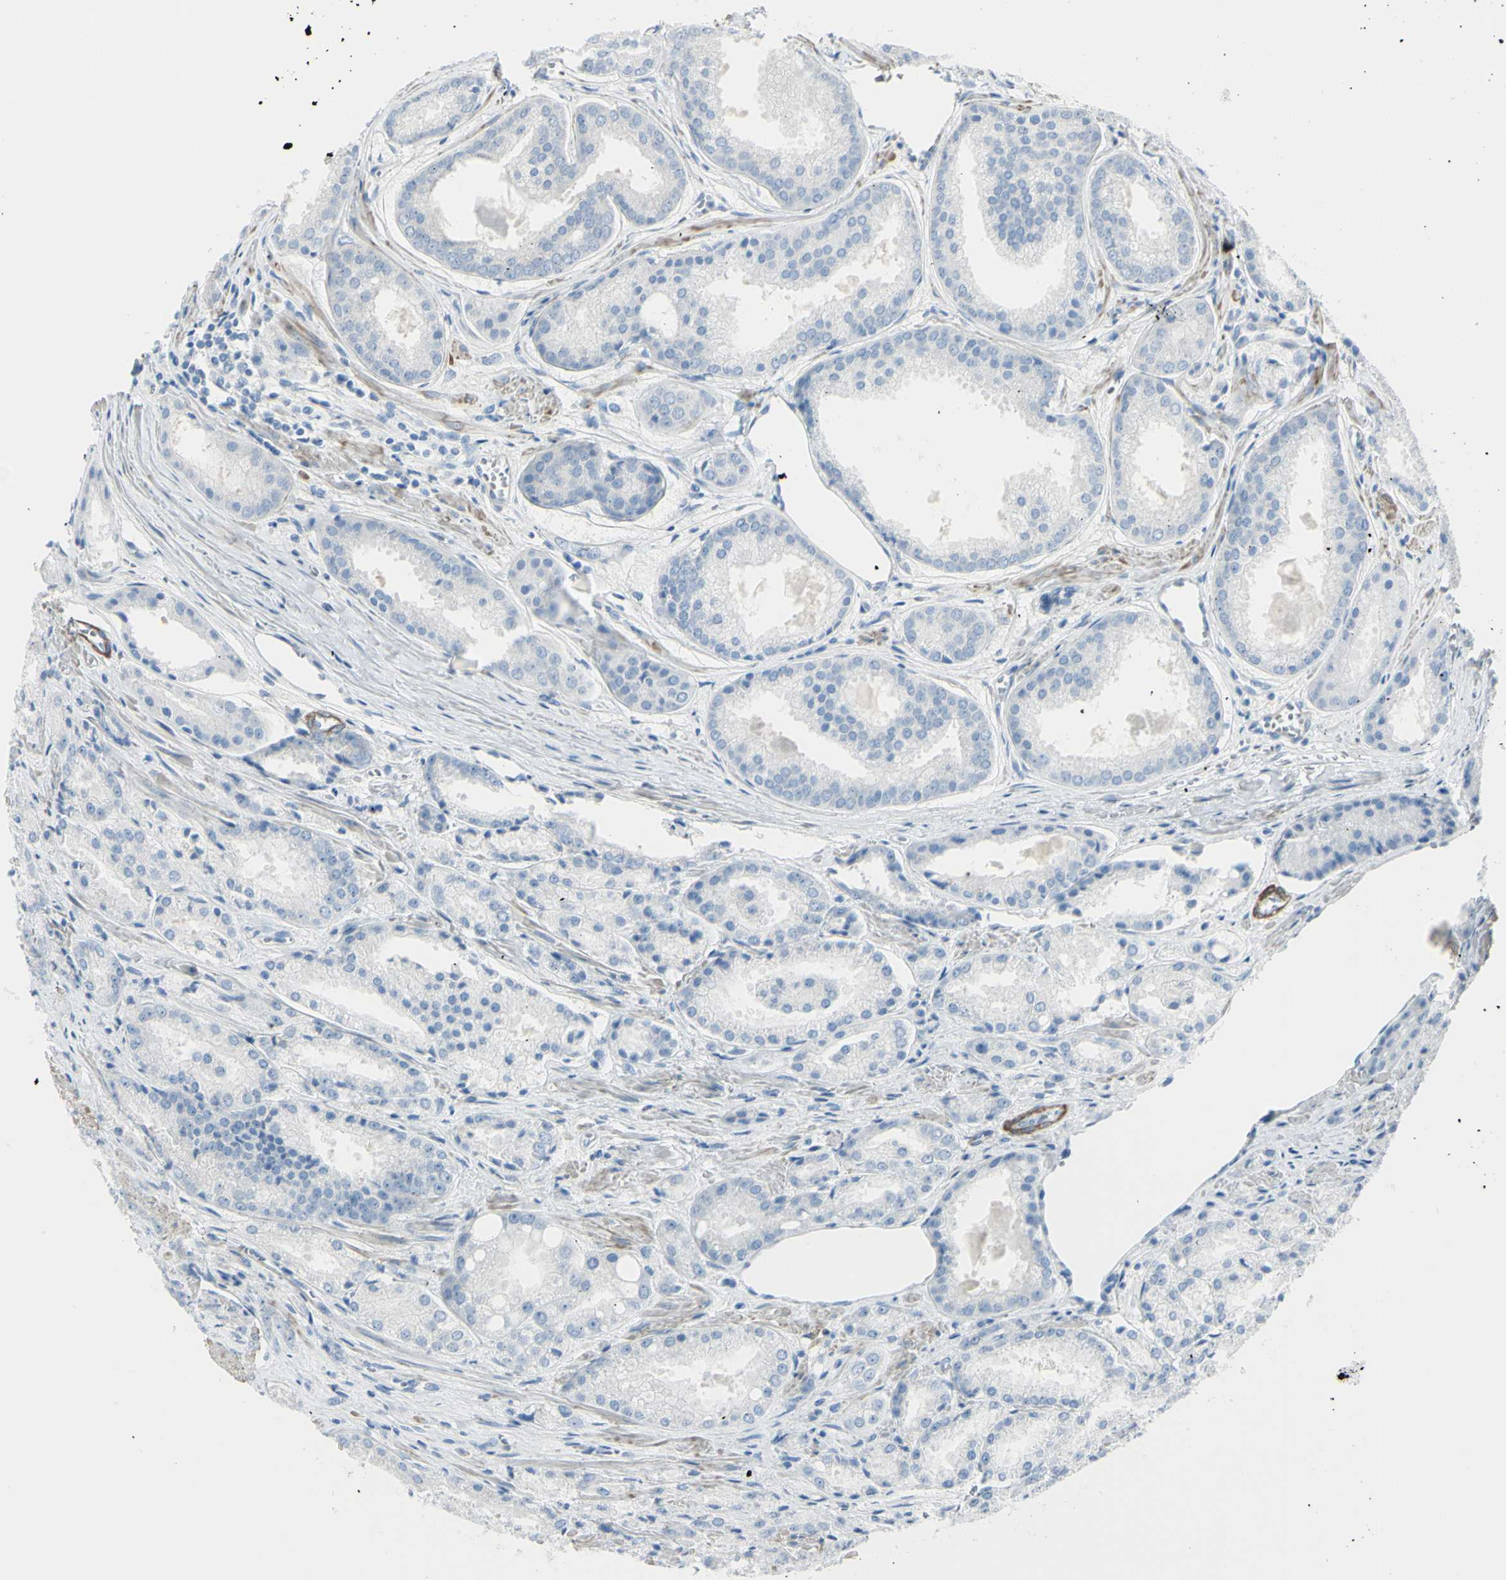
{"staining": {"intensity": "negative", "quantity": "none", "location": "none"}, "tissue": "prostate cancer", "cell_type": "Tumor cells", "image_type": "cancer", "snomed": [{"axis": "morphology", "description": "Adenocarcinoma, Low grade"}, {"axis": "topography", "description": "Prostate"}], "caption": "High power microscopy micrograph of an immunohistochemistry photomicrograph of prostate cancer (adenocarcinoma (low-grade)), revealing no significant positivity in tumor cells.", "gene": "NCBP2L", "patient": {"sex": "male", "age": 64}}